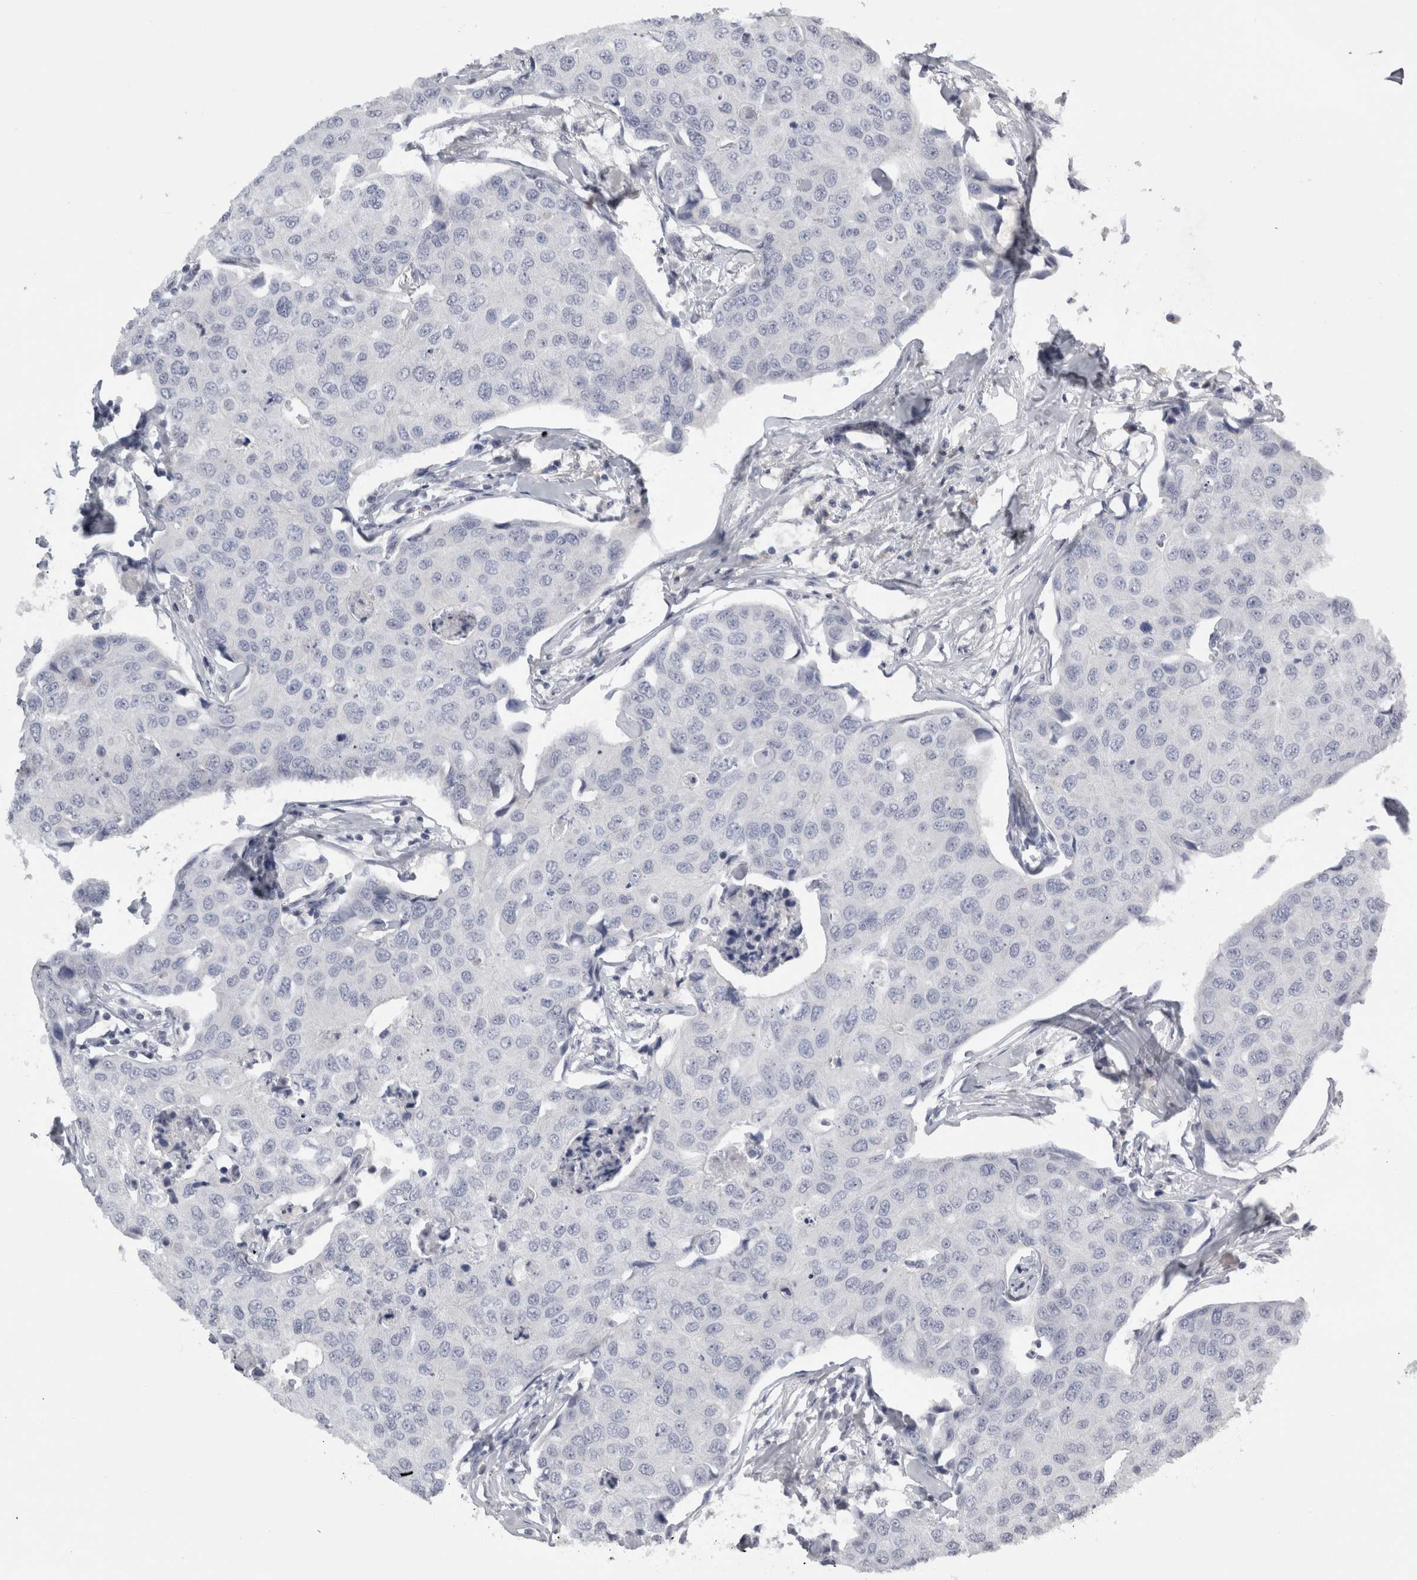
{"staining": {"intensity": "negative", "quantity": "none", "location": "none"}, "tissue": "breast cancer", "cell_type": "Tumor cells", "image_type": "cancer", "snomed": [{"axis": "morphology", "description": "Duct carcinoma"}, {"axis": "topography", "description": "Breast"}], "caption": "A histopathology image of breast cancer stained for a protein reveals no brown staining in tumor cells.", "gene": "TCAP", "patient": {"sex": "female", "age": 80}}